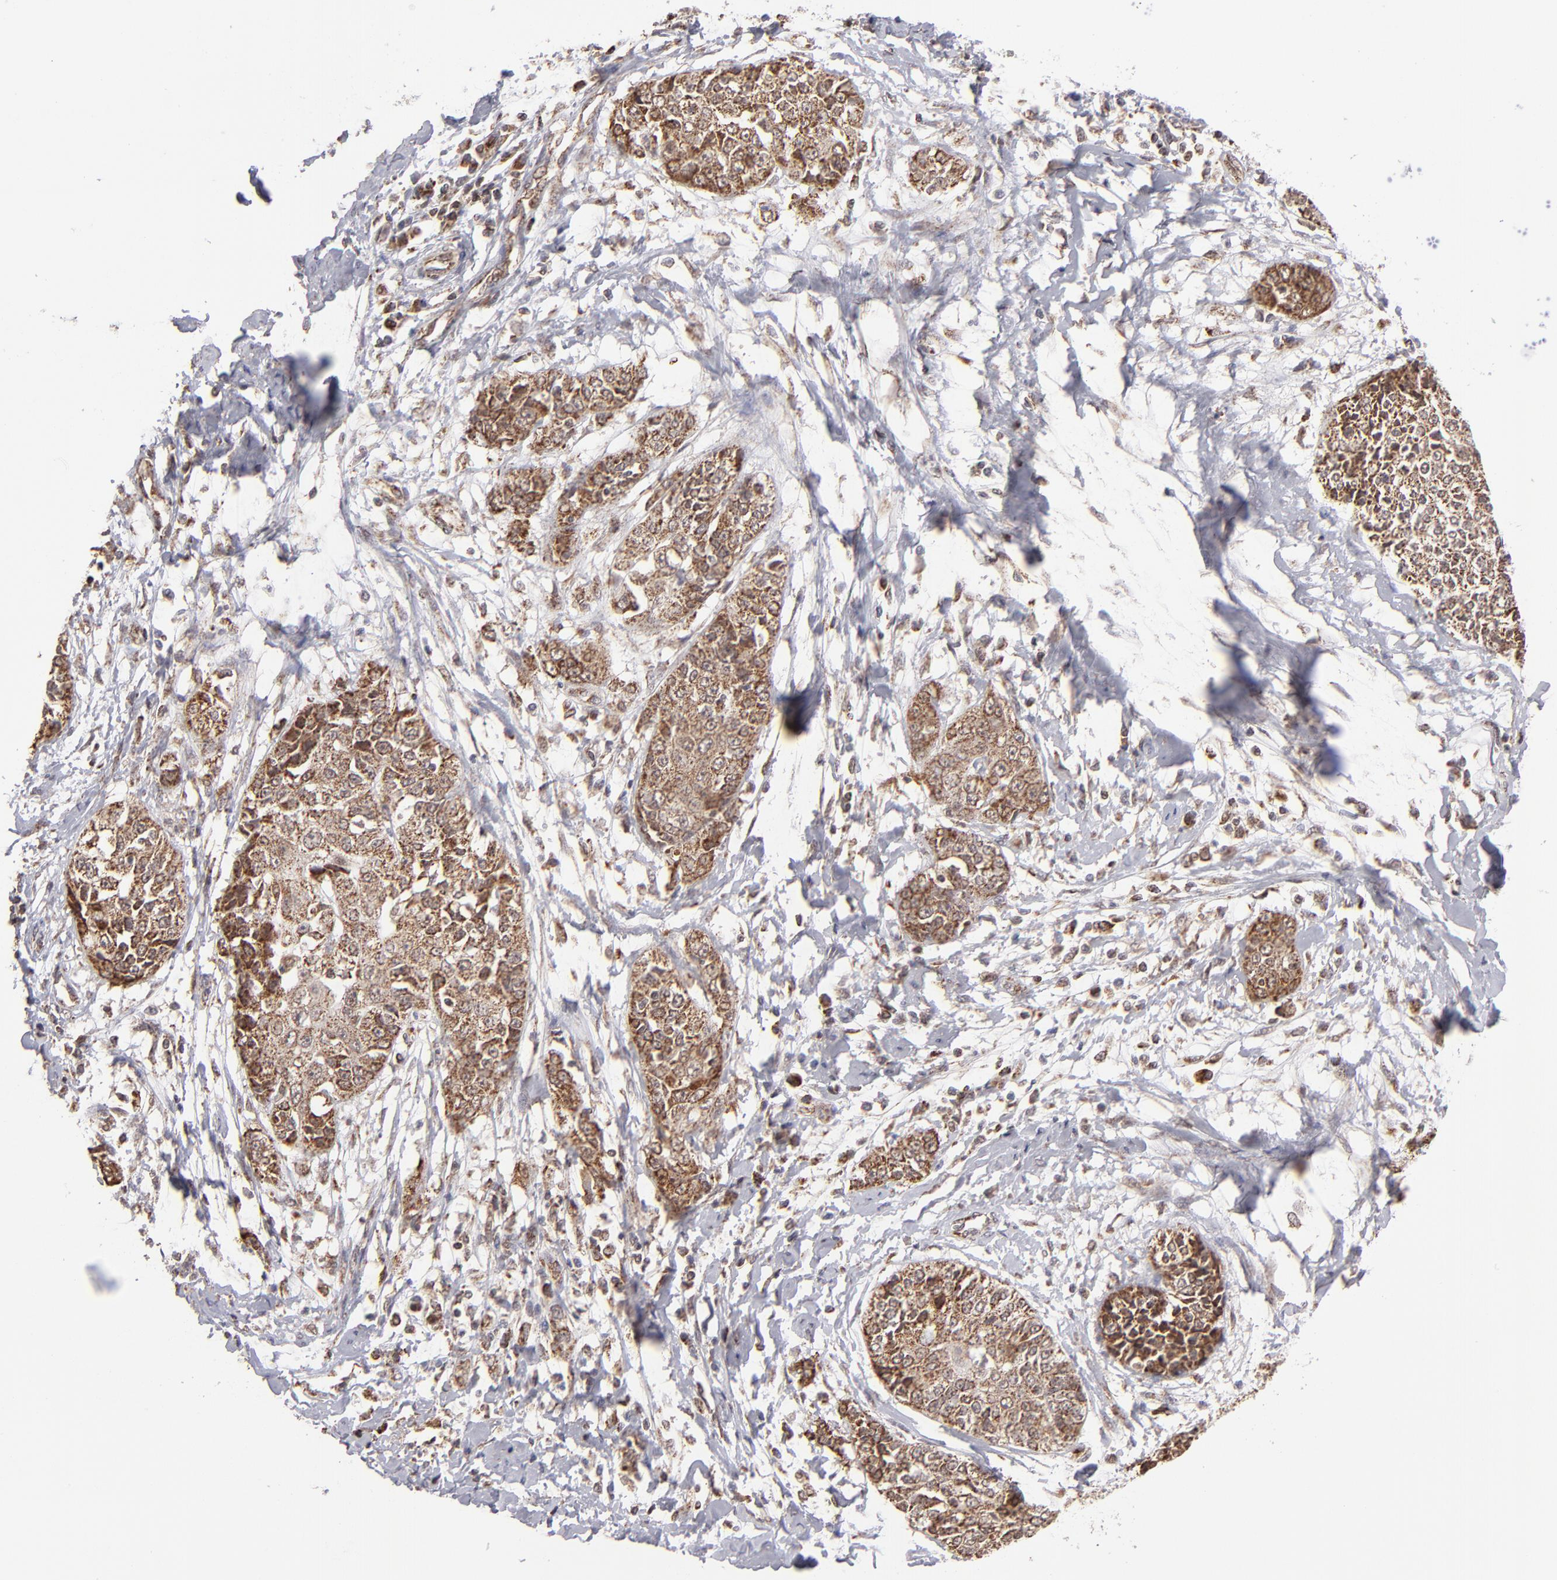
{"staining": {"intensity": "moderate", "quantity": ">75%", "location": "cytoplasmic/membranous"}, "tissue": "cervical cancer", "cell_type": "Tumor cells", "image_type": "cancer", "snomed": [{"axis": "morphology", "description": "Squamous cell carcinoma, NOS"}, {"axis": "topography", "description": "Cervix"}], "caption": "About >75% of tumor cells in human cervical cancer reveal moderate cytoplasmic/membranous protein staining as visualized by brown immunohistochemical staining.", "gene": "SLC15A1", "patient": {"sex": "female", "age": 64}}